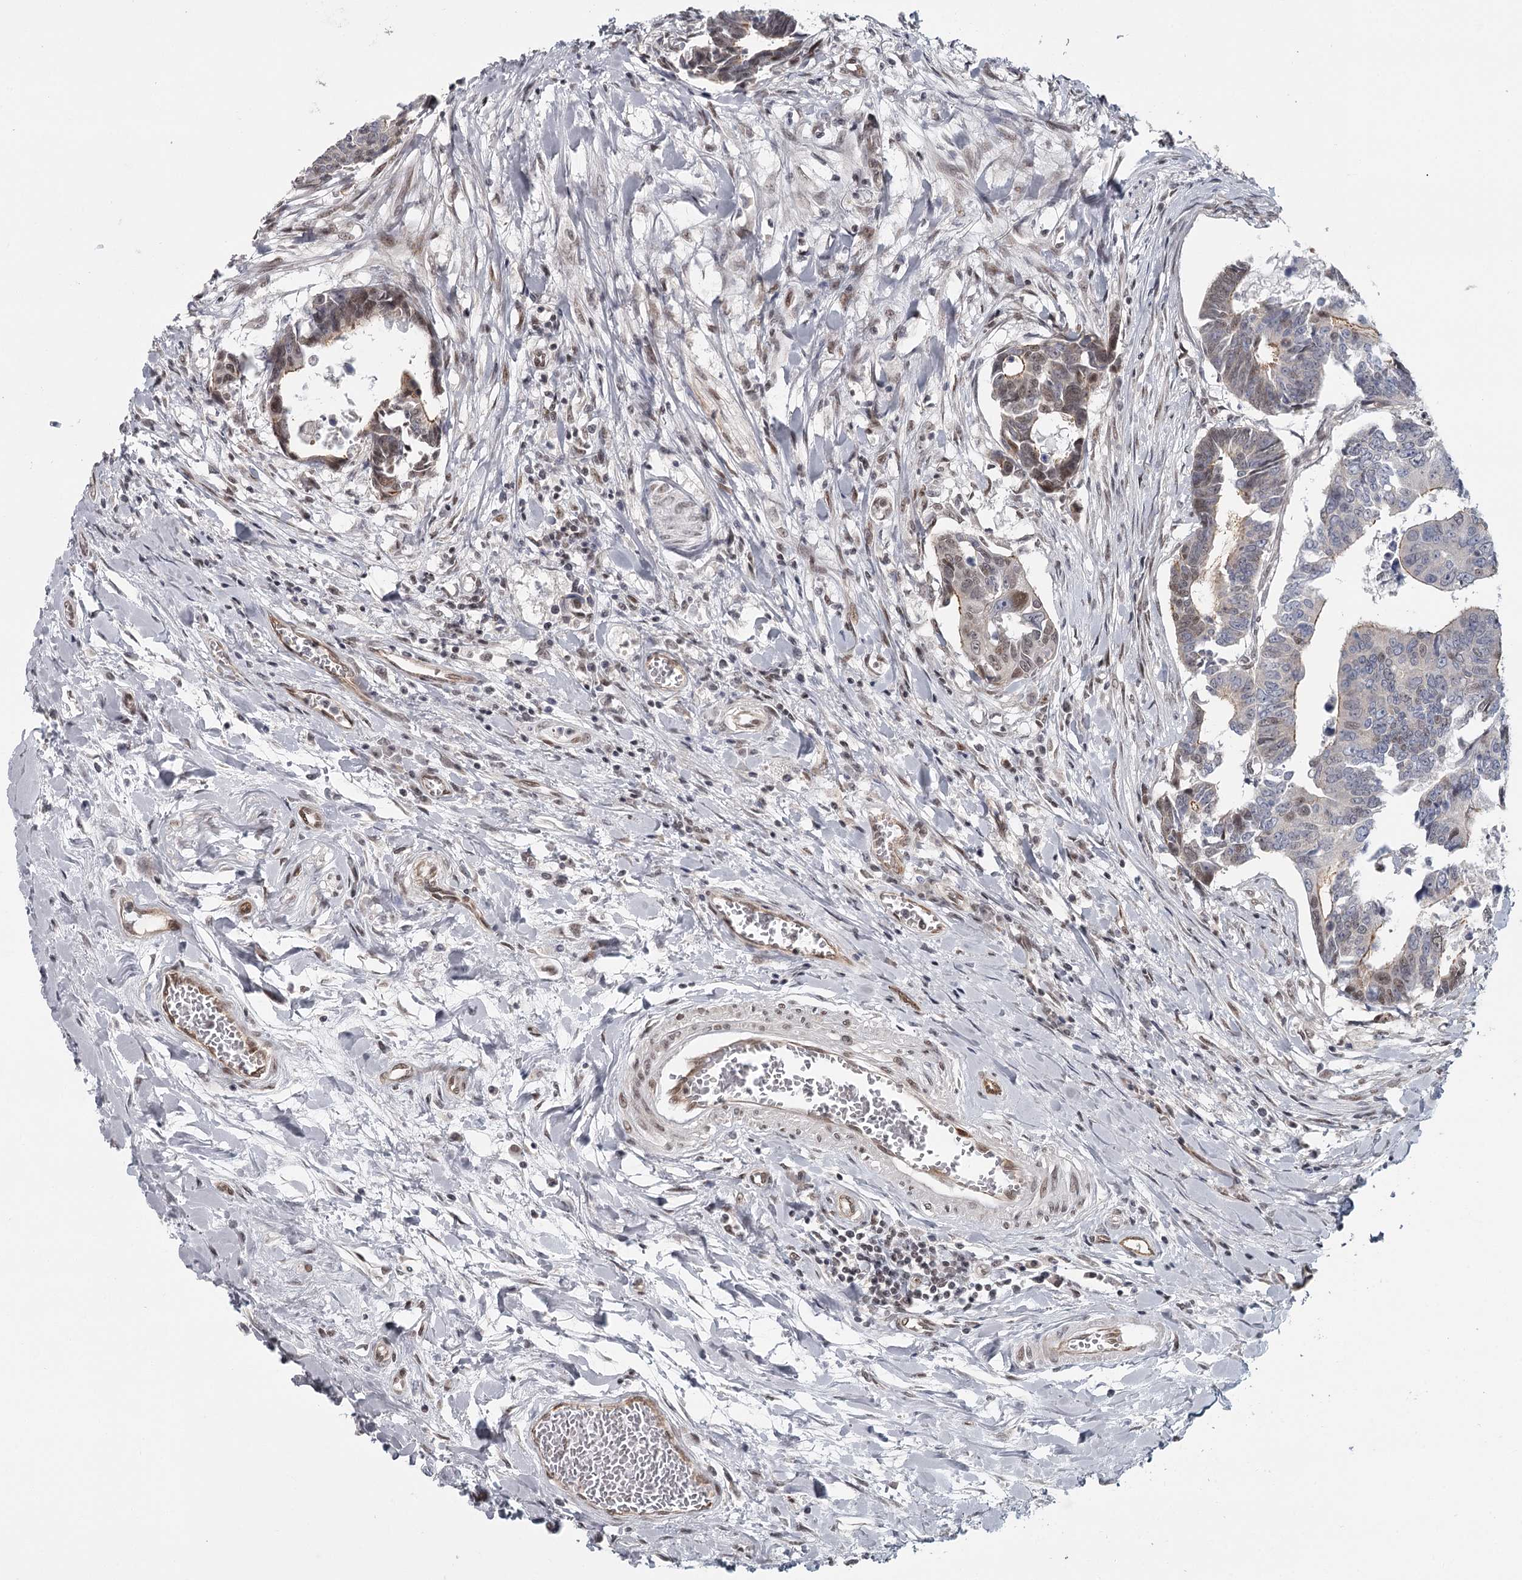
{"staining": {"intensity": "moderate", "quantity": "25%-75%", "location": "cytoplasmic/membranous,nuclear"}, "tissue": "colorectal cancer", "cell_type": "Tumor cells", "image_type": "cancer", "snomed": [{"axis": "morphology", "description": "Adenocarcinoma, NOS"}, {"axis": "topography", "description": "Rectum"}], "caption": "Colorectal cancer was stained to show a protein in brown. There is medium levels of moderate cytoplasmic/membranous and nuclear expression in approximately 25%-75% of tumor cells. (brown staining indicates protein expression, while blue staining denotes nuclei).", "gene": "FAM13C", "patient": {"sex": "female", "age": 65}}